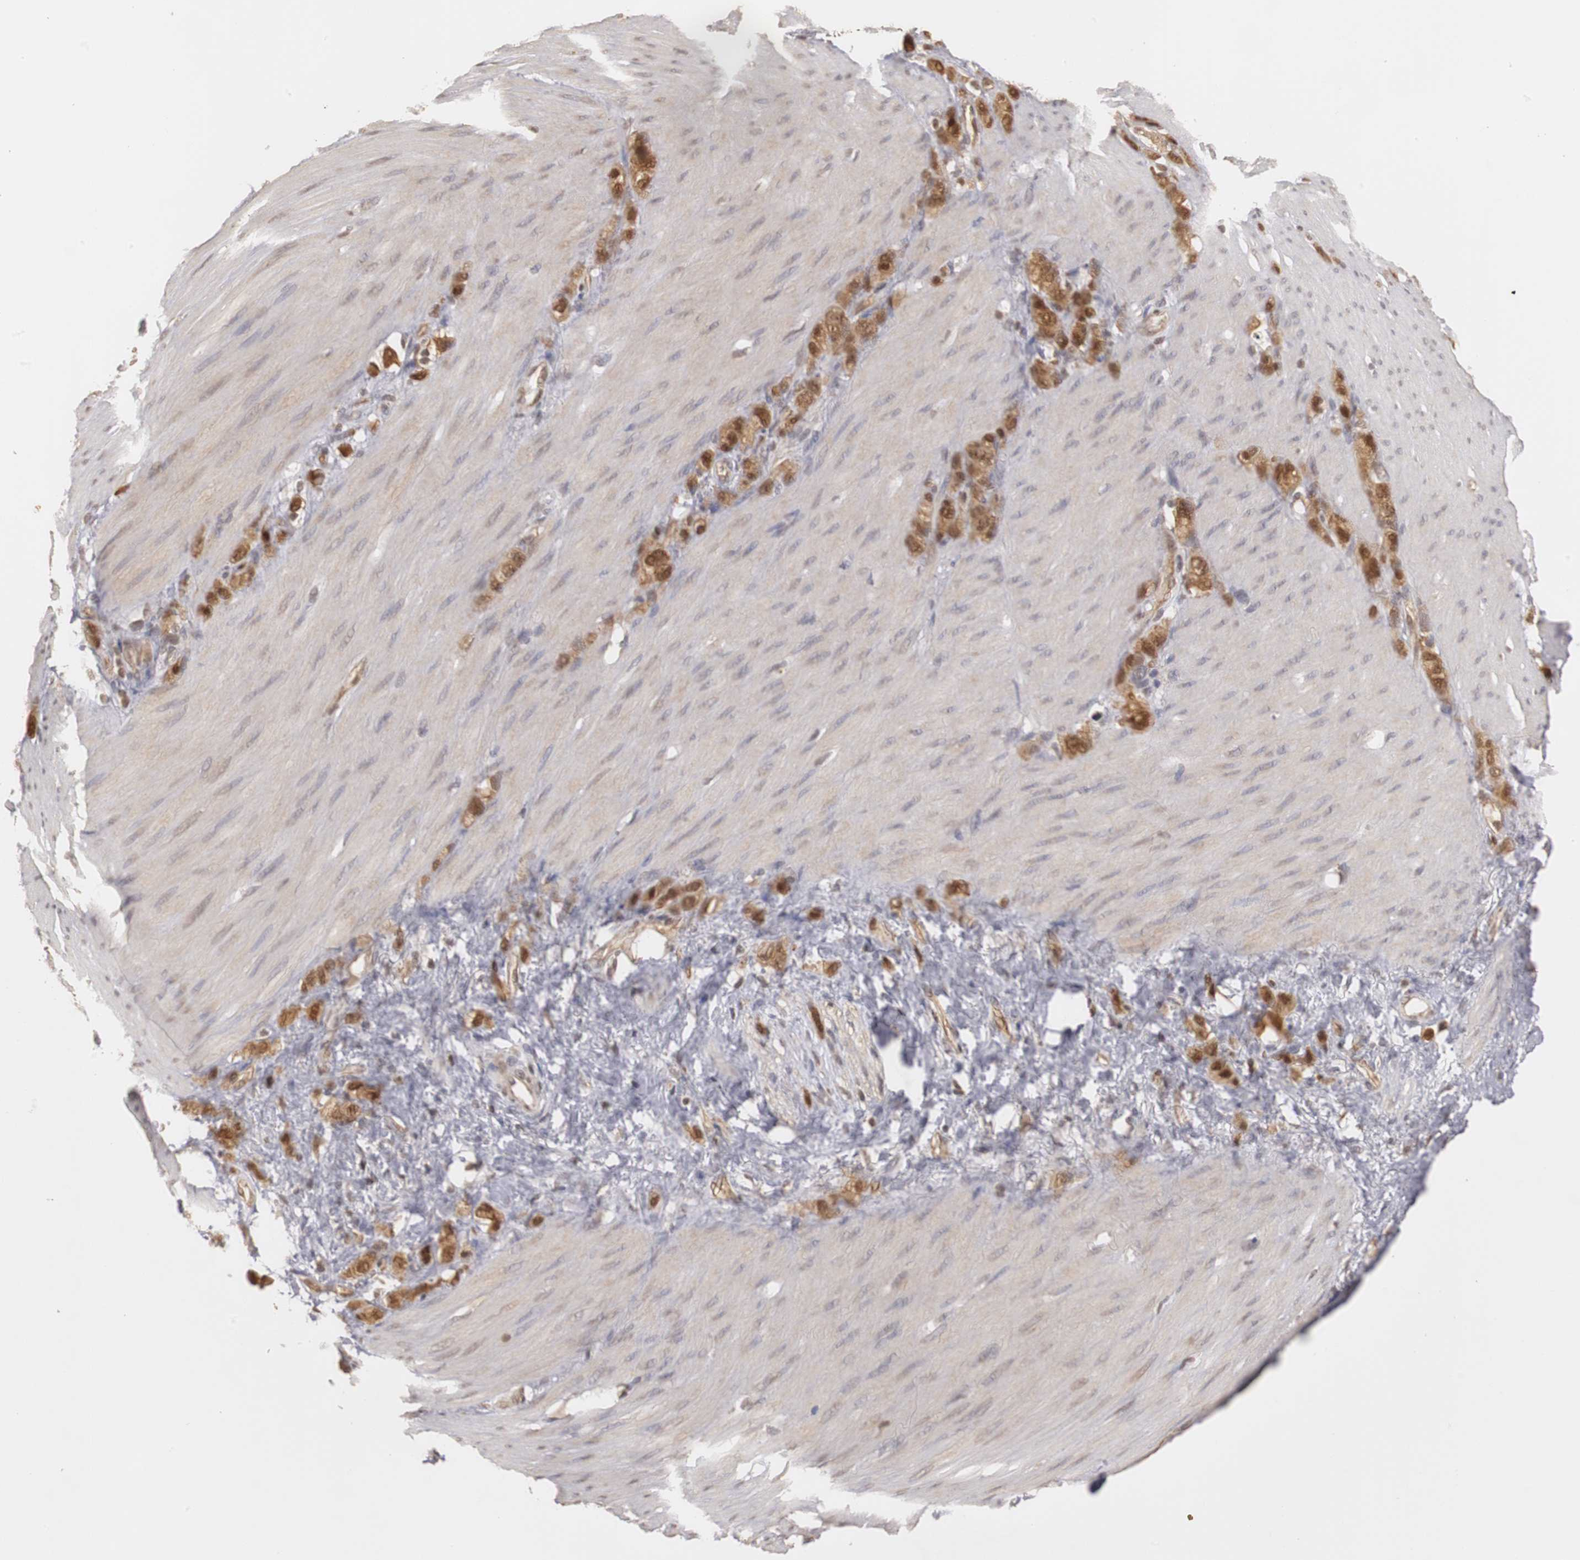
{"staining": {"intensity": "moderate", "quantity": ">75%", "location": "cytoplasmic/membranous,nuclear"}, "tissue": "stomach cancer", "cell_type": "Tumor cells", "image_type": "cancer", "snomed": [{"axis": "morphology", "description": "Normal tissue, NOS"}, {"axis": "morphology", "description": "Adenocarcinoma, NOS"}, {"axis": "morphology", "description": "Adenocarcinoma, High grade"}, {"axis": "topography", "description": "Stomach, upper"}, {"axis": "topography", "description": "Stomach"}], "caption": "Protein staining exhibits moderate cytoplasmic/membranous and nuclear expression in approximately >75% of tumor cells in stomach adenocarcinoma.", "gene": "PLEKHA1", "patient": {"sex": "female", "age": 65}}